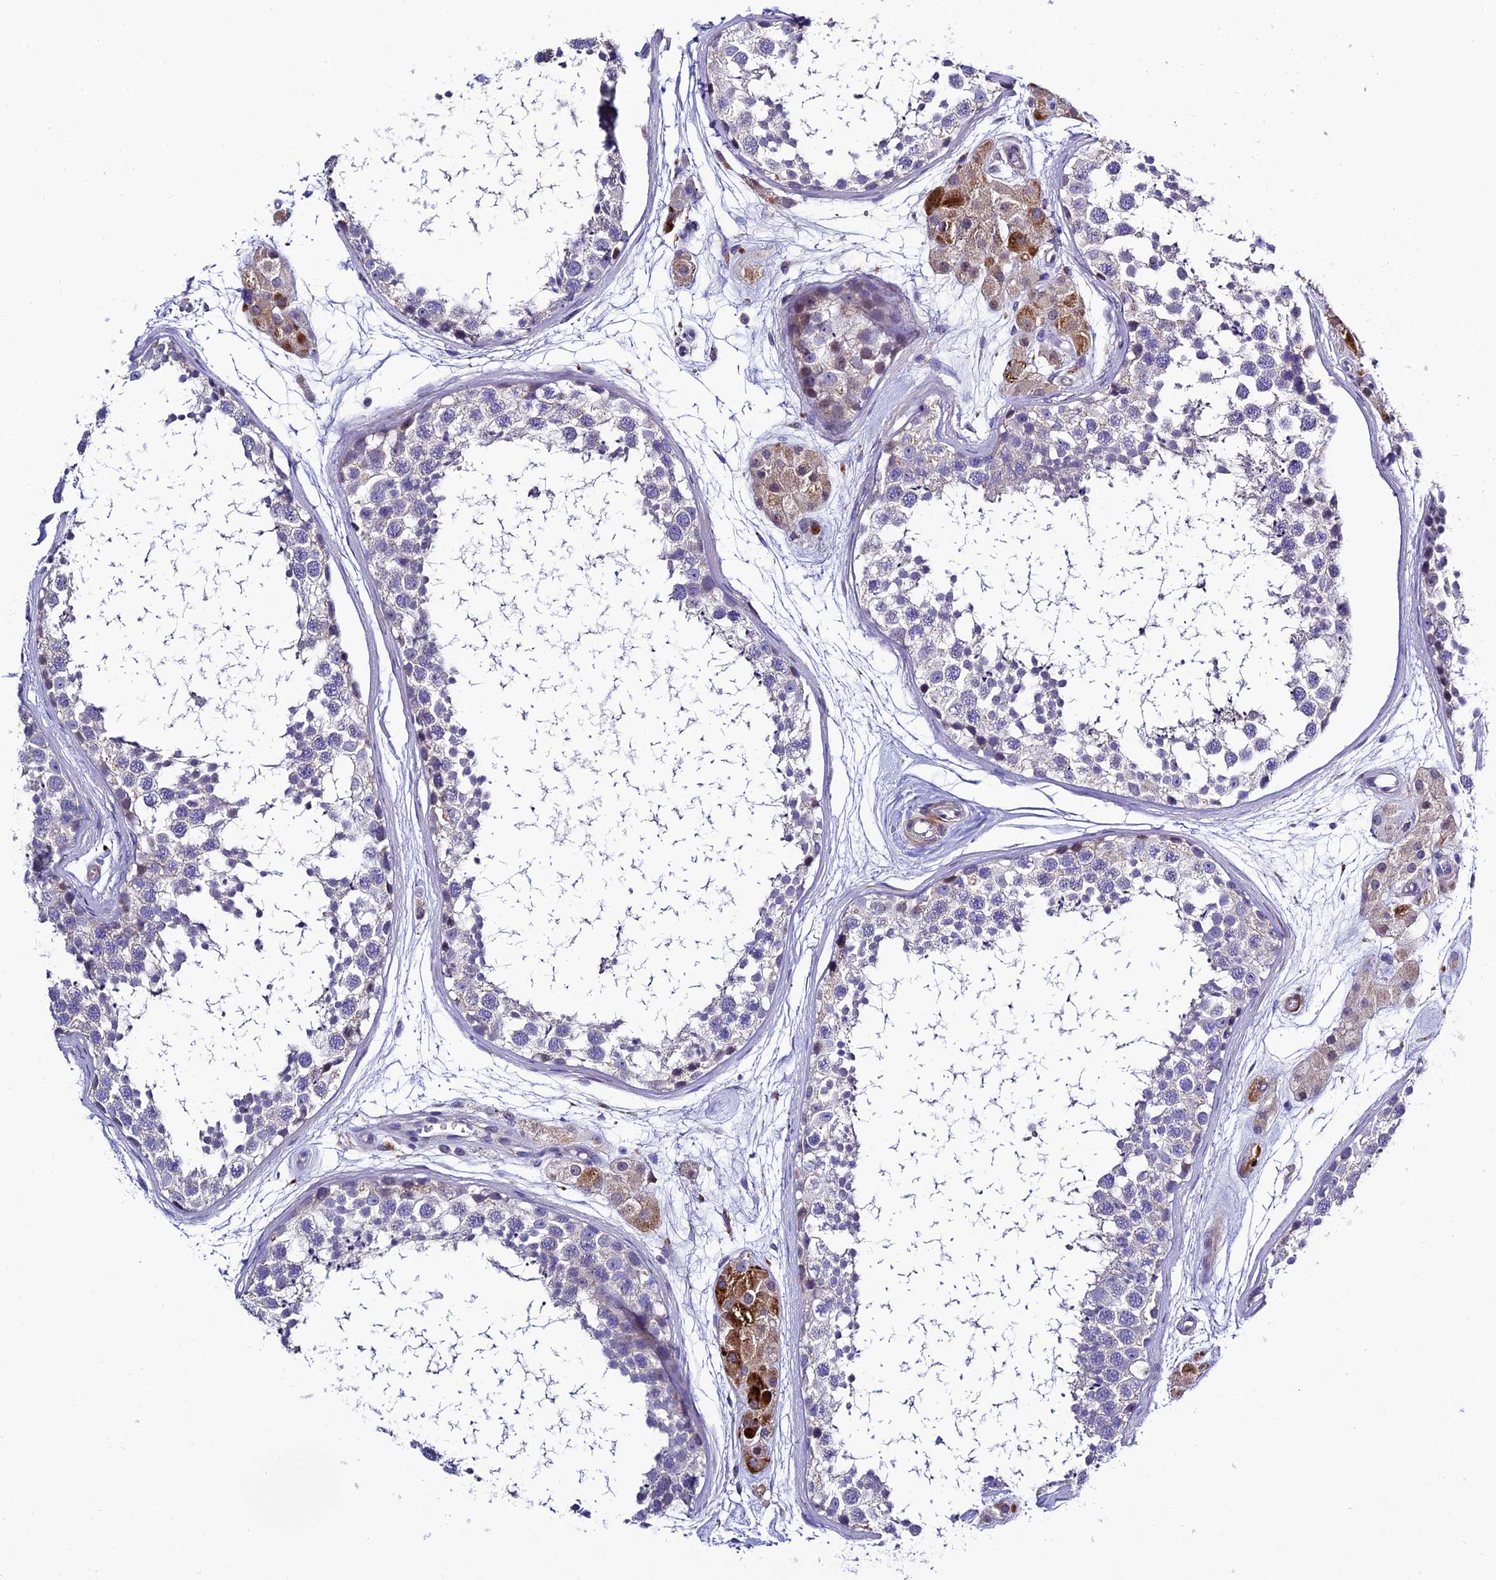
{"staining": {"intensity": "negative", "quantity": "none", "location": "none"}, "tissue": "testis", "cell_type": "Cells in seminiferous ducts", "image_type": "normal", "snomed": [{"axis": "morphology", "description": "Normal tissue, NOS"}, {"axis": "topography", "description": "Testis"}], "caption": "This micrograph is of benign testis stained with immunohistochemistry (IHC) to label a protein in brown with the nuclei are counter-stained blue. There is no expression in cells in seminiferous ducts.", "gene": "FAM178B", "patient": {"sex": "male", "age": 56}}